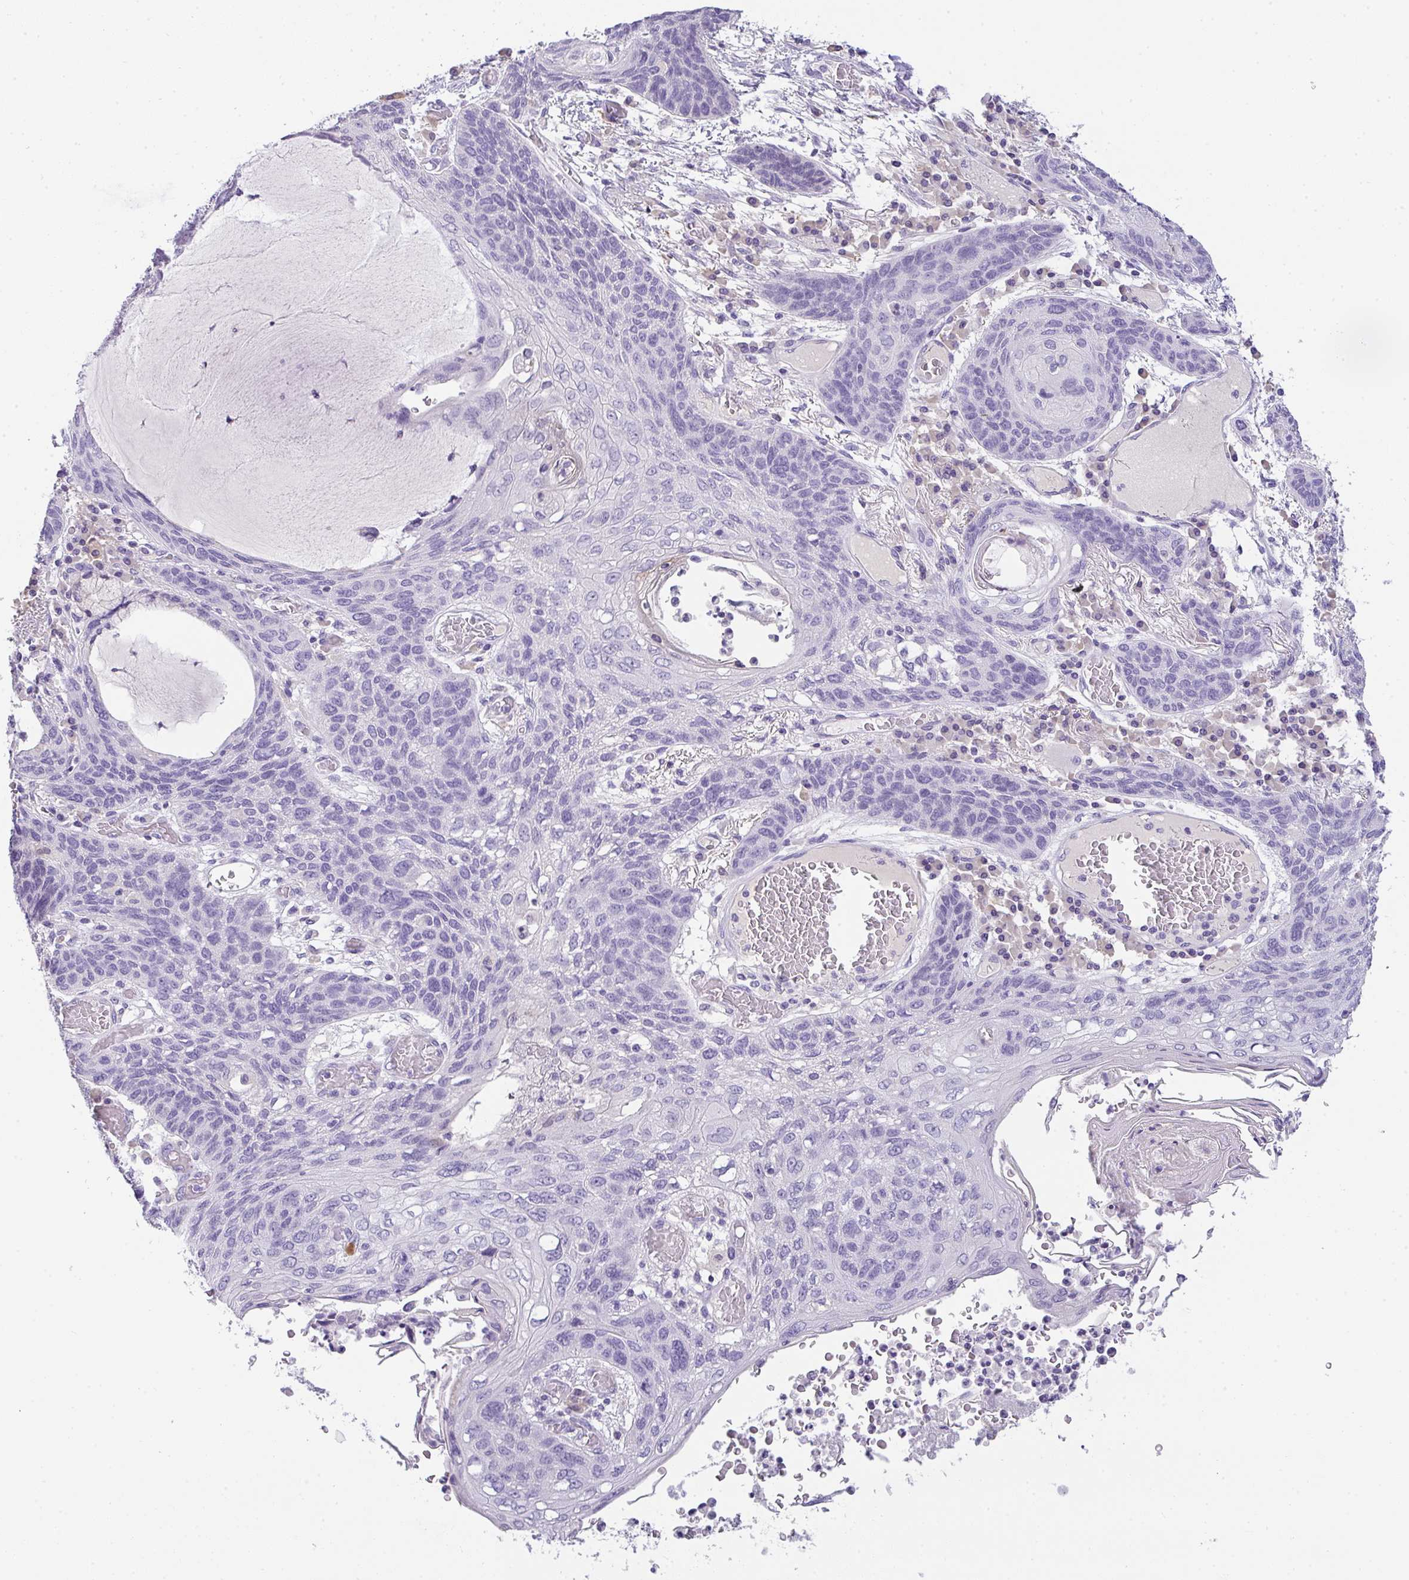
{"staining": {"intensity": "negative", "quantity": "none", "location": "none"}, "tissue": "lung cancer", "cell_type": "Tumor cells", "image_type": "cancer", "snomed": [{"axis": "morphology", "description": "Squamous cell carcinoma, NOS"}, {"axis": "morphology", "description": "Squamous cell carcinoma, metastatic, NOS"}, {"axis": "topography", "description": "Lymph node"}, {"axis": "topography", "description": "Lung"}], "caption": "Immunohistochemical staining of human lung metastatic squamous cell carcinoma reveals no significant staining in tumor cells.", "gene": "COX7B", "patient": {"sex": "male", "age": 41}}